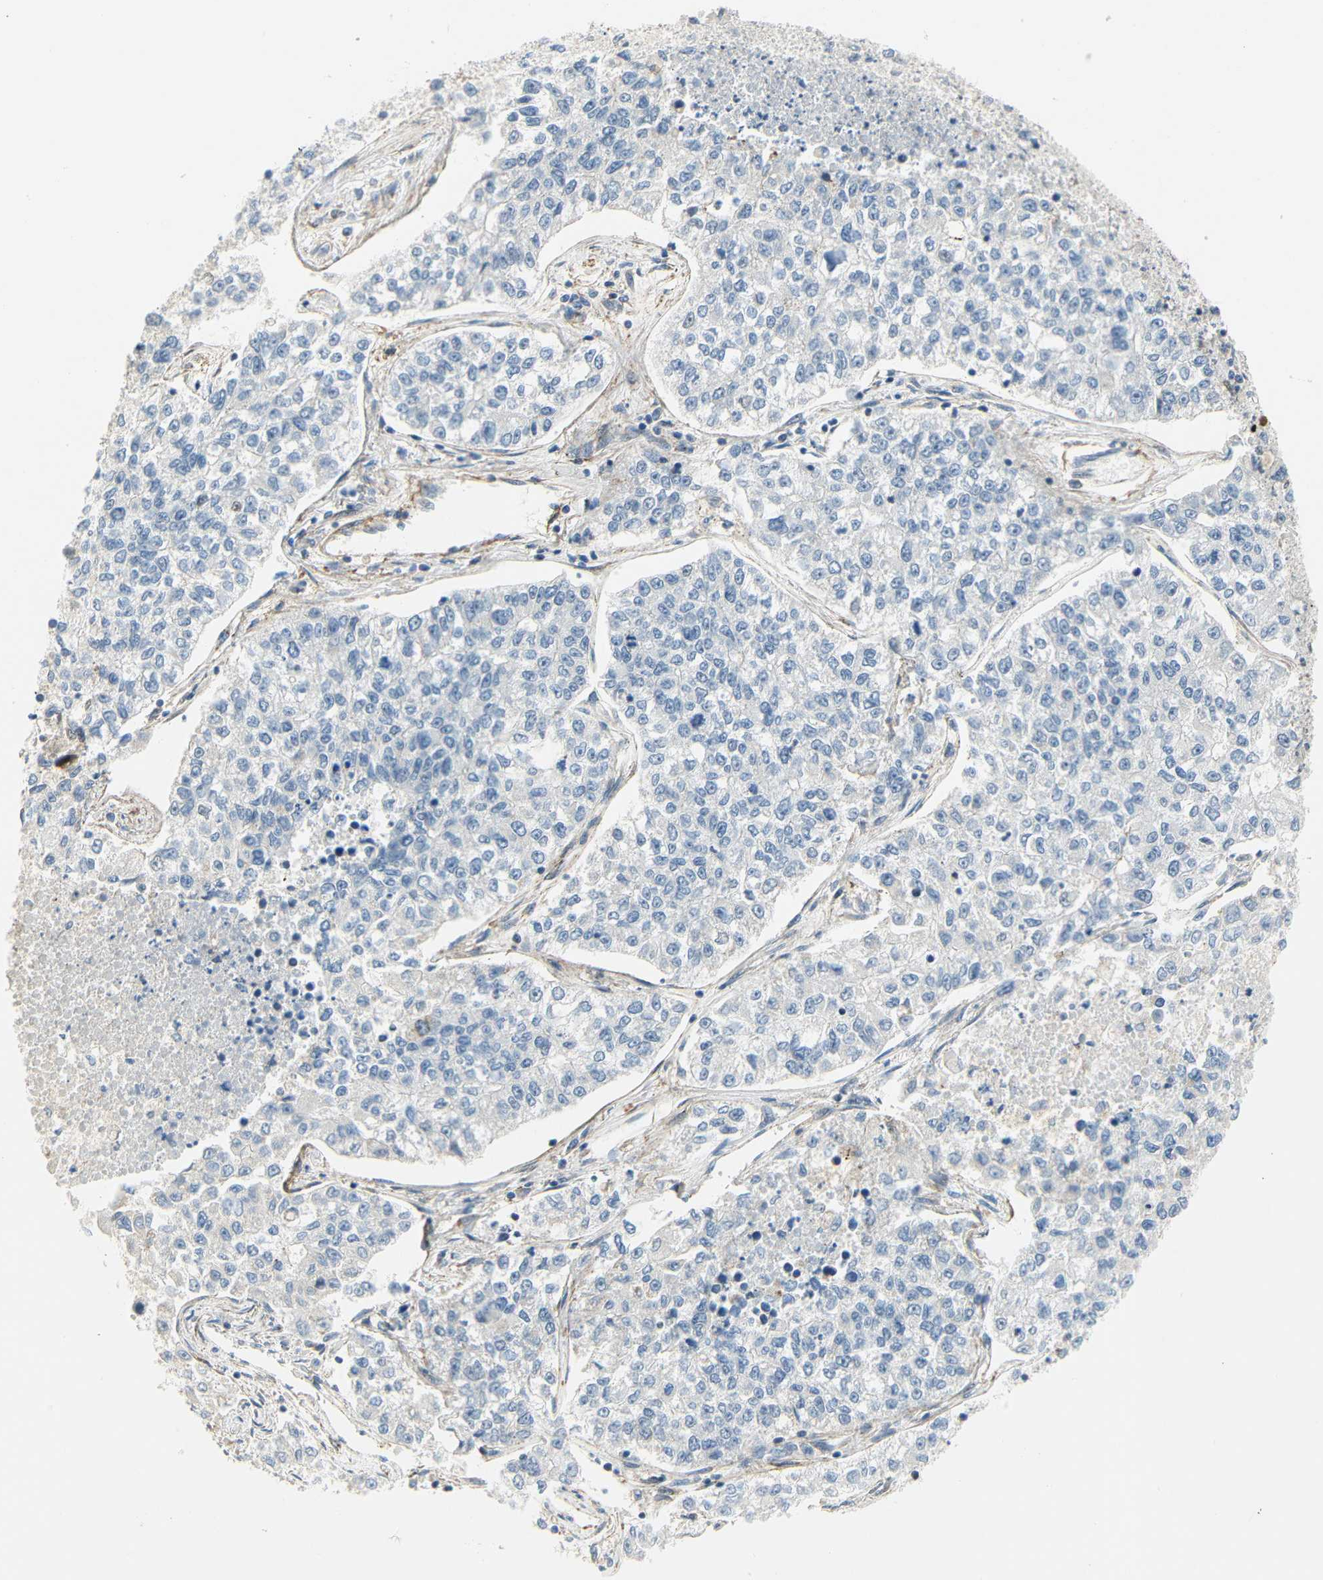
{"staining": {"intensity": "negative", "quantity": "none", "location": "none"}, "tissue": "lung cancer", "cell_type": "Tumor cells", "image_type": "cancer", "snomed": [{"axis": "morphology", "description": "Adenocarcinoma, NOS"}, {"axis": "topography", "description": "Lung"}], "caption": "High power microscopy micrograph of an IHC micrograph of lung cancer (adenocarcinoma), revealing no significant expression in tumor cells.", "gene": "IMPG2", "patient": {"sex": "male", "age": 49}}